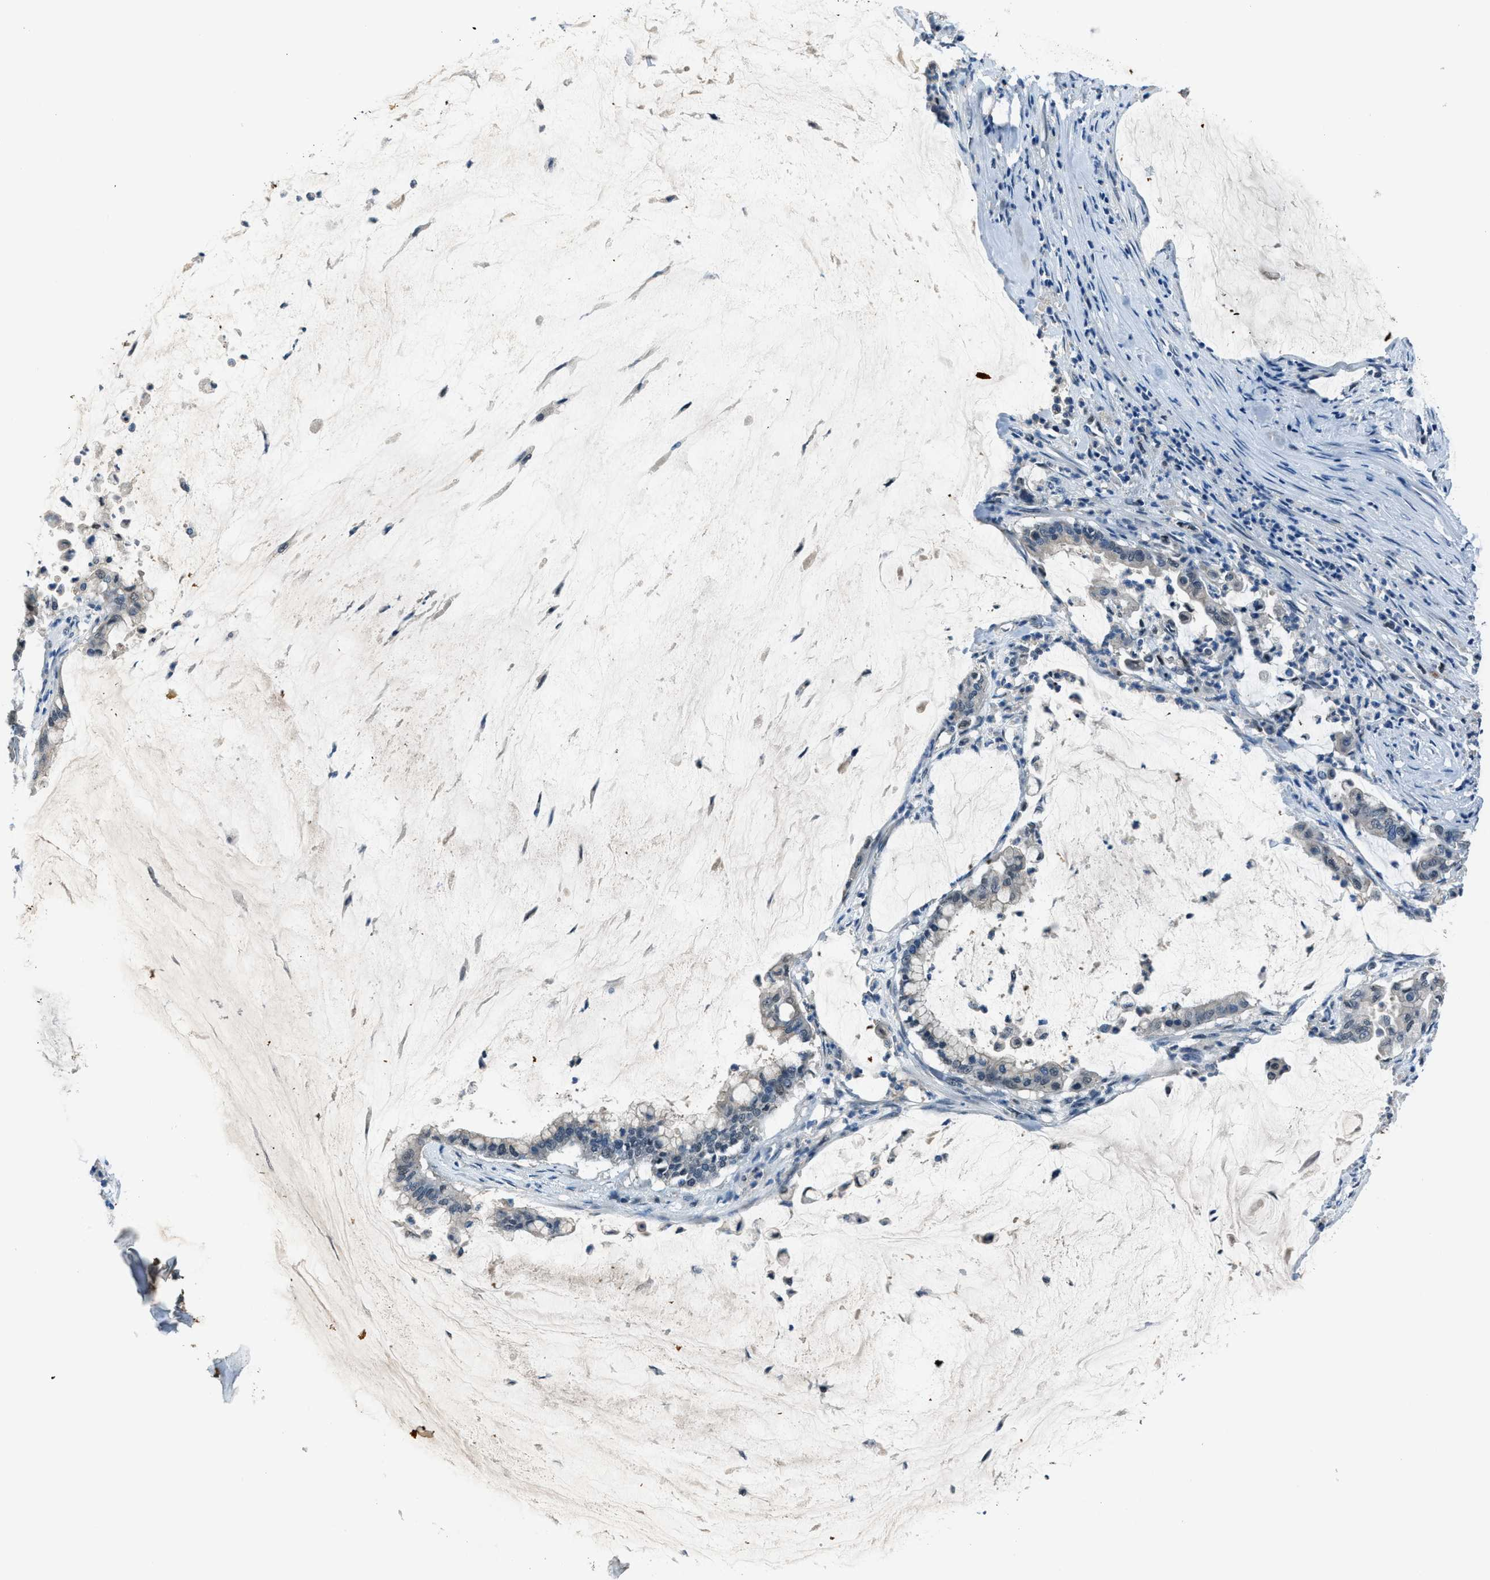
{"staining": {"intensity": "negative", "quantity": "none", "location": "none"}, "tissue": "pancreatic cancer", "cell_type": "Tumor cells", "image_type": "cancer", "snomed": [{"axis": "morphology", "description": "Adenocarcinoma, NOS"}, {"axis": "topography", "description": "Pancreas"}], "caption": "A histopathology image of human pancreatic cancer (adenocarcinoma) is negative for staining in tumor cells.", "gene": "DUSP19", "patient": {"sex": "male", "age": 41}}